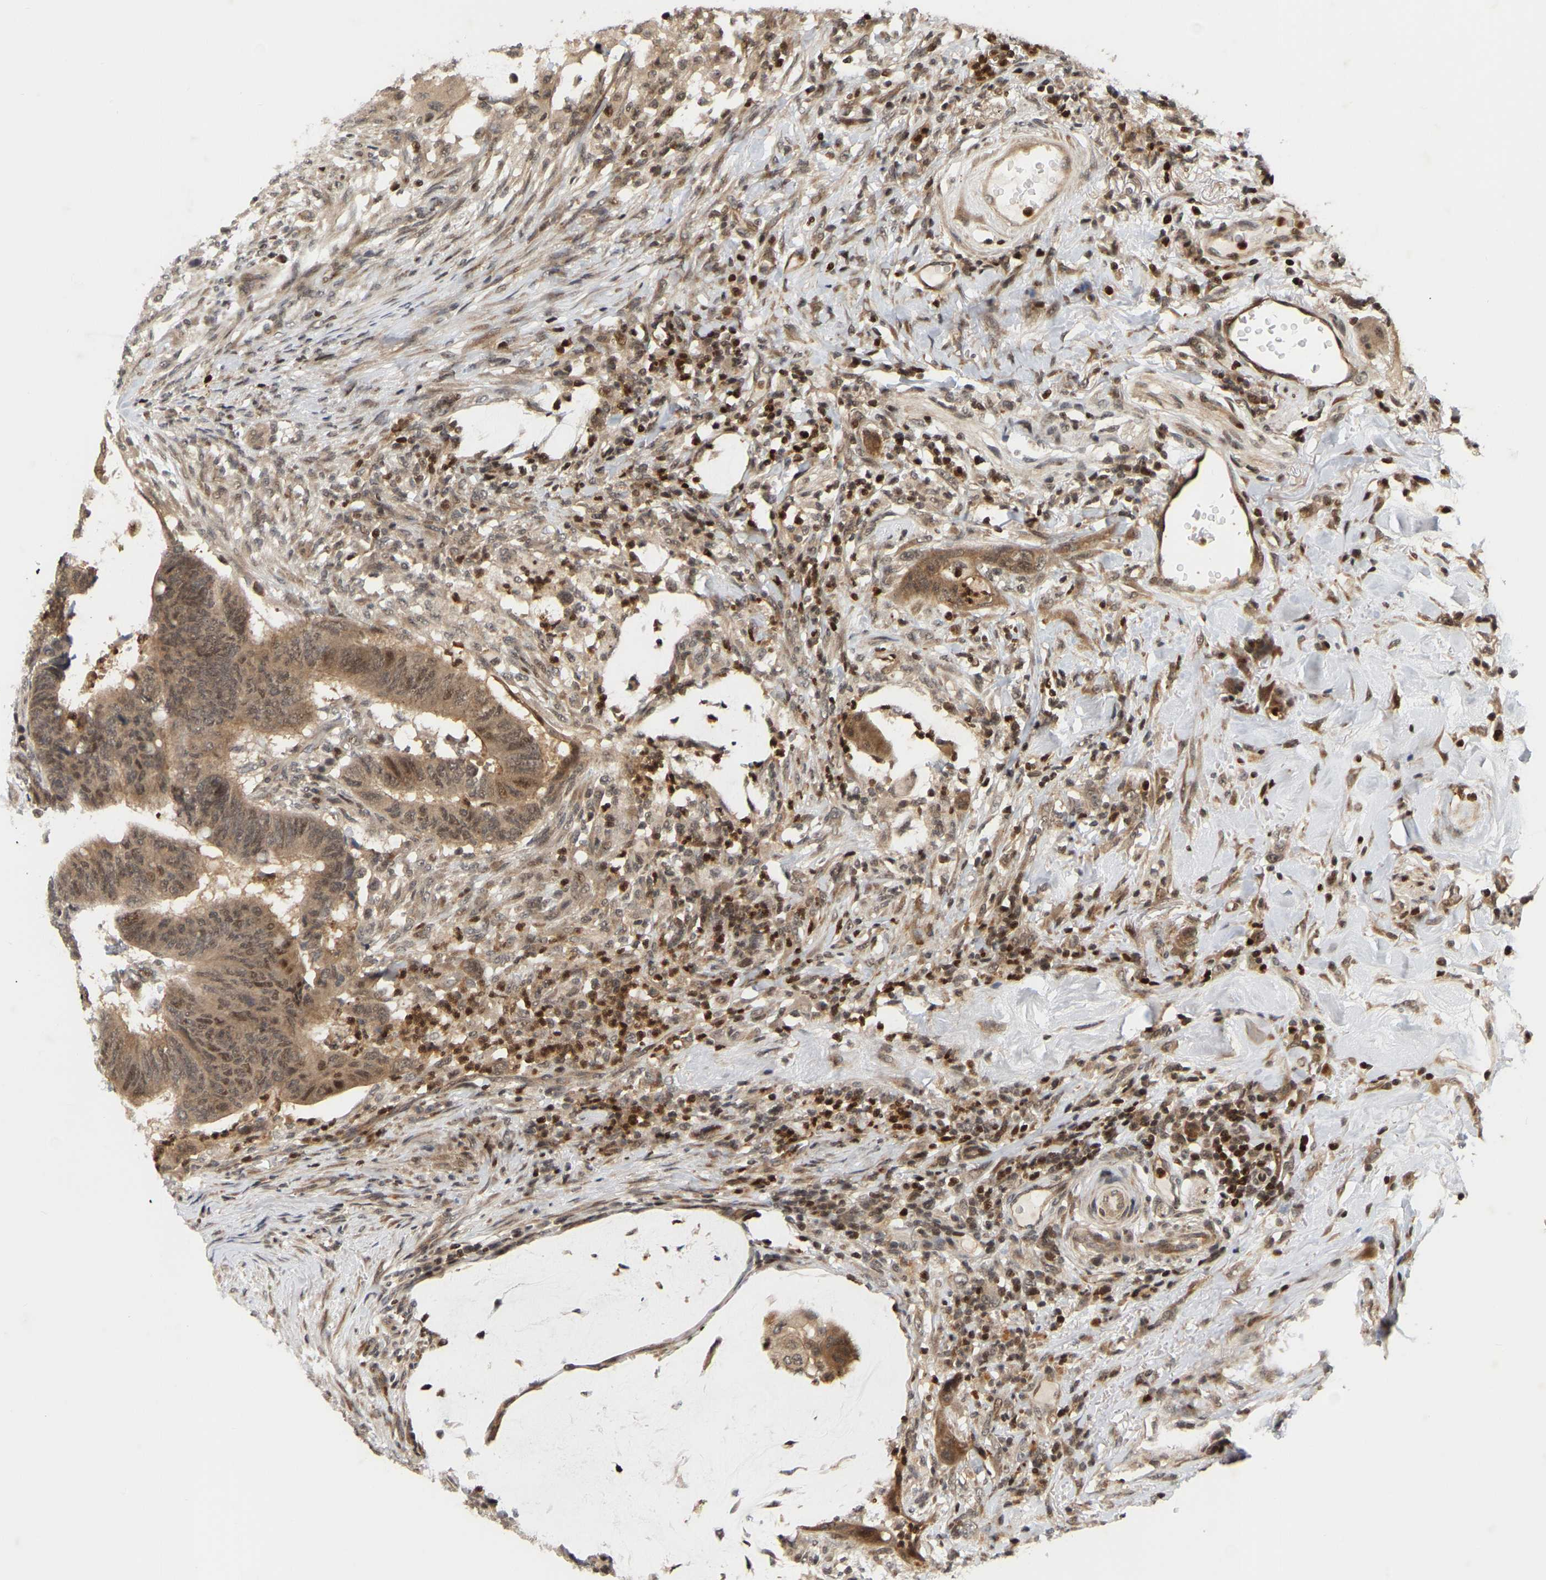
{"staining": {"intensity": "moderate", "quantity": ">75%", "location": "cytoplasmic/membranous"}, "tissue": "colorectal cancer", "cell_type": "Tumor cells", "image_type": "cancer", "snomed": [{"axis": "morphology", "description": "Normal tissue, NOS"}, {"axis": "morphology", "description": "Adenocarcinoma, NOS"}, {"axis": "topography", "description": "Rectum"}, {"axis": "topography", "description": "Peripheral nerve tissue"}], "caption": "Protein expression analysis of colorectal cancer exhibits moderate cytoplasmic/membranous staining in approximately >75% of tumor cells.", "gene": "NFE2L2", "patient": {"sex": "male", "age": 92}}